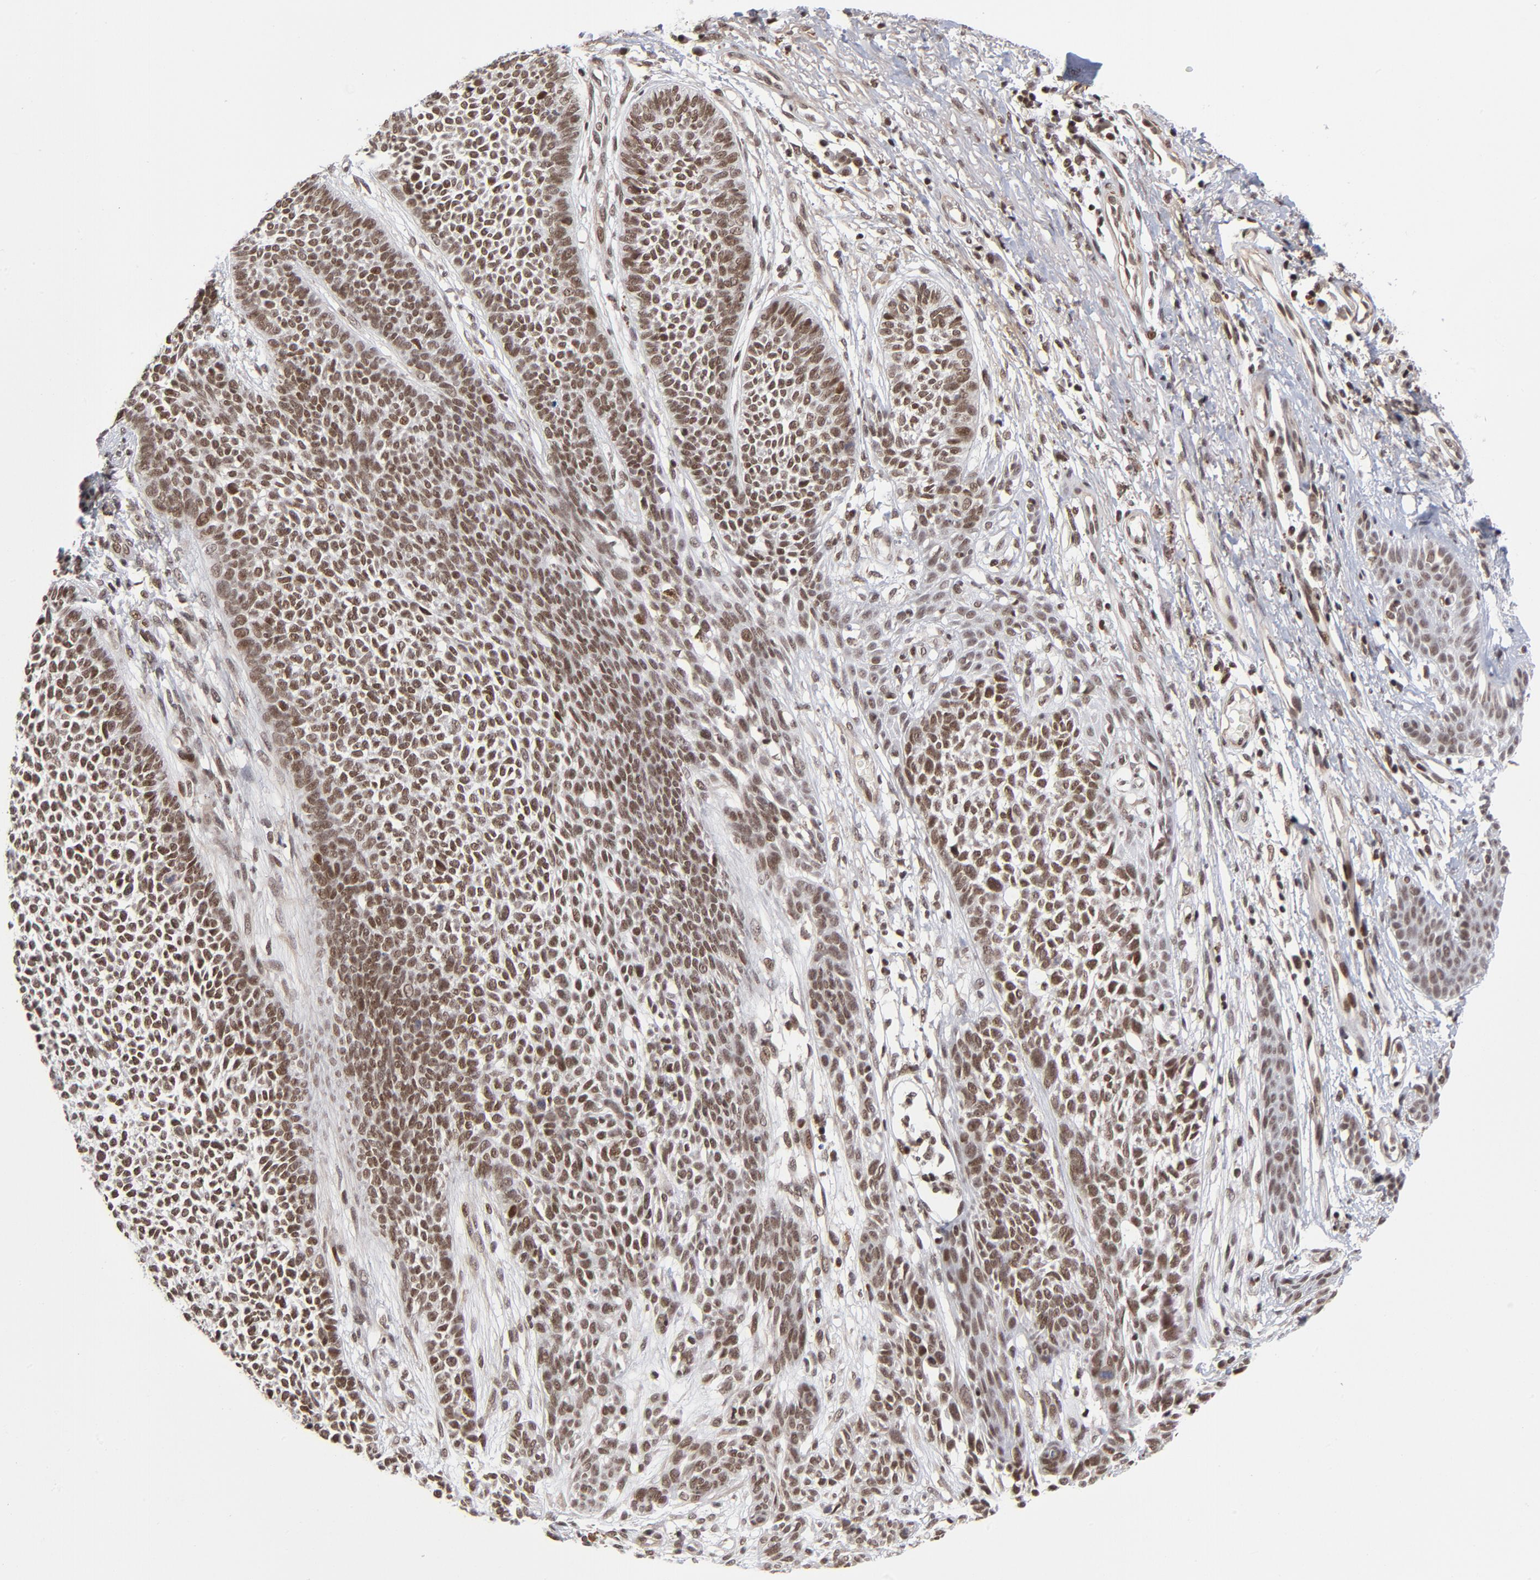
{"staining": {"intensity": "strong", "quantity": ">75%", "location": "nuclear"}, "tissue": "skin cancer", "cell_type": "Tumor cells", "image_type": "cancer", "snomed": [{"axis": "morphology", "description": "Basal cell carcinoma"}, {"axis": "topography", "description": "Skin"}], "caption": "Skin basal cell carcinoma tissue exhibits strong nuclear expression in approximately >75% of tumor cells, visualized by immunohistochemistry. (IHC, brightfield microscopy, high magnification).", "gene": "CTCF", "patient": {"sex": "female", "age": 84}}